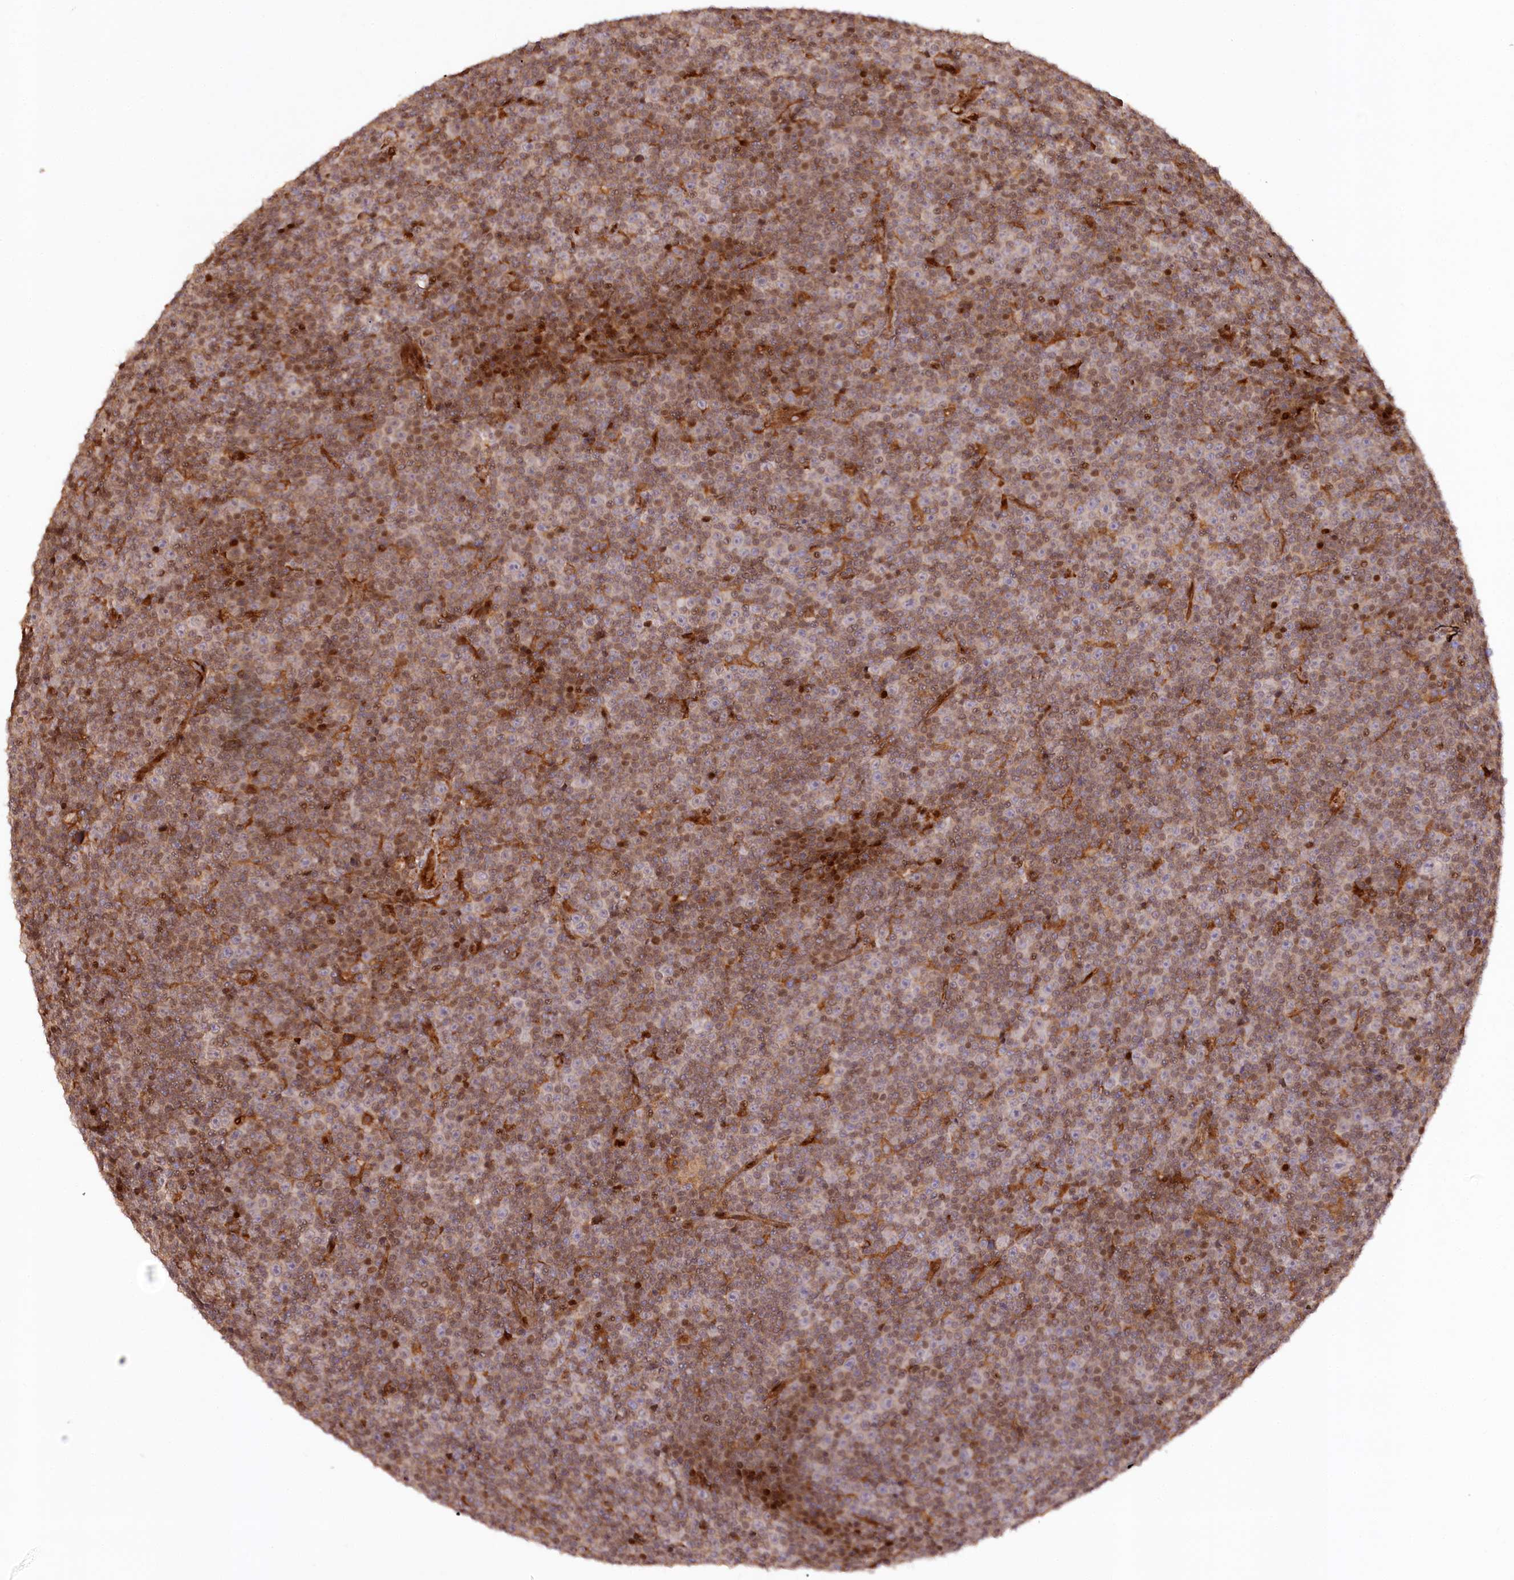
{"staining": {"intensity": "moderate", "quantity": "25%-75%", "location": "cytoplasmic/membranous"}, "tissue": "lymphoma", "cell_type": "Tumor cells", "image_type": "cancer", "snomed": [{"axis": "morphology", "description": "Malignant lymphoma, non-Hodgkin's type, Low grade"}, {"axis": "topography", "description": "Lymph node"}], "caption": "This is a histology image of immunohistochemistry staining of lymphoma, which shows moderate positivity in the cytoplasmic/membranous of tumor cells.", "gene": "KIF14", "patient": {"sex": "female", "age": 67}}